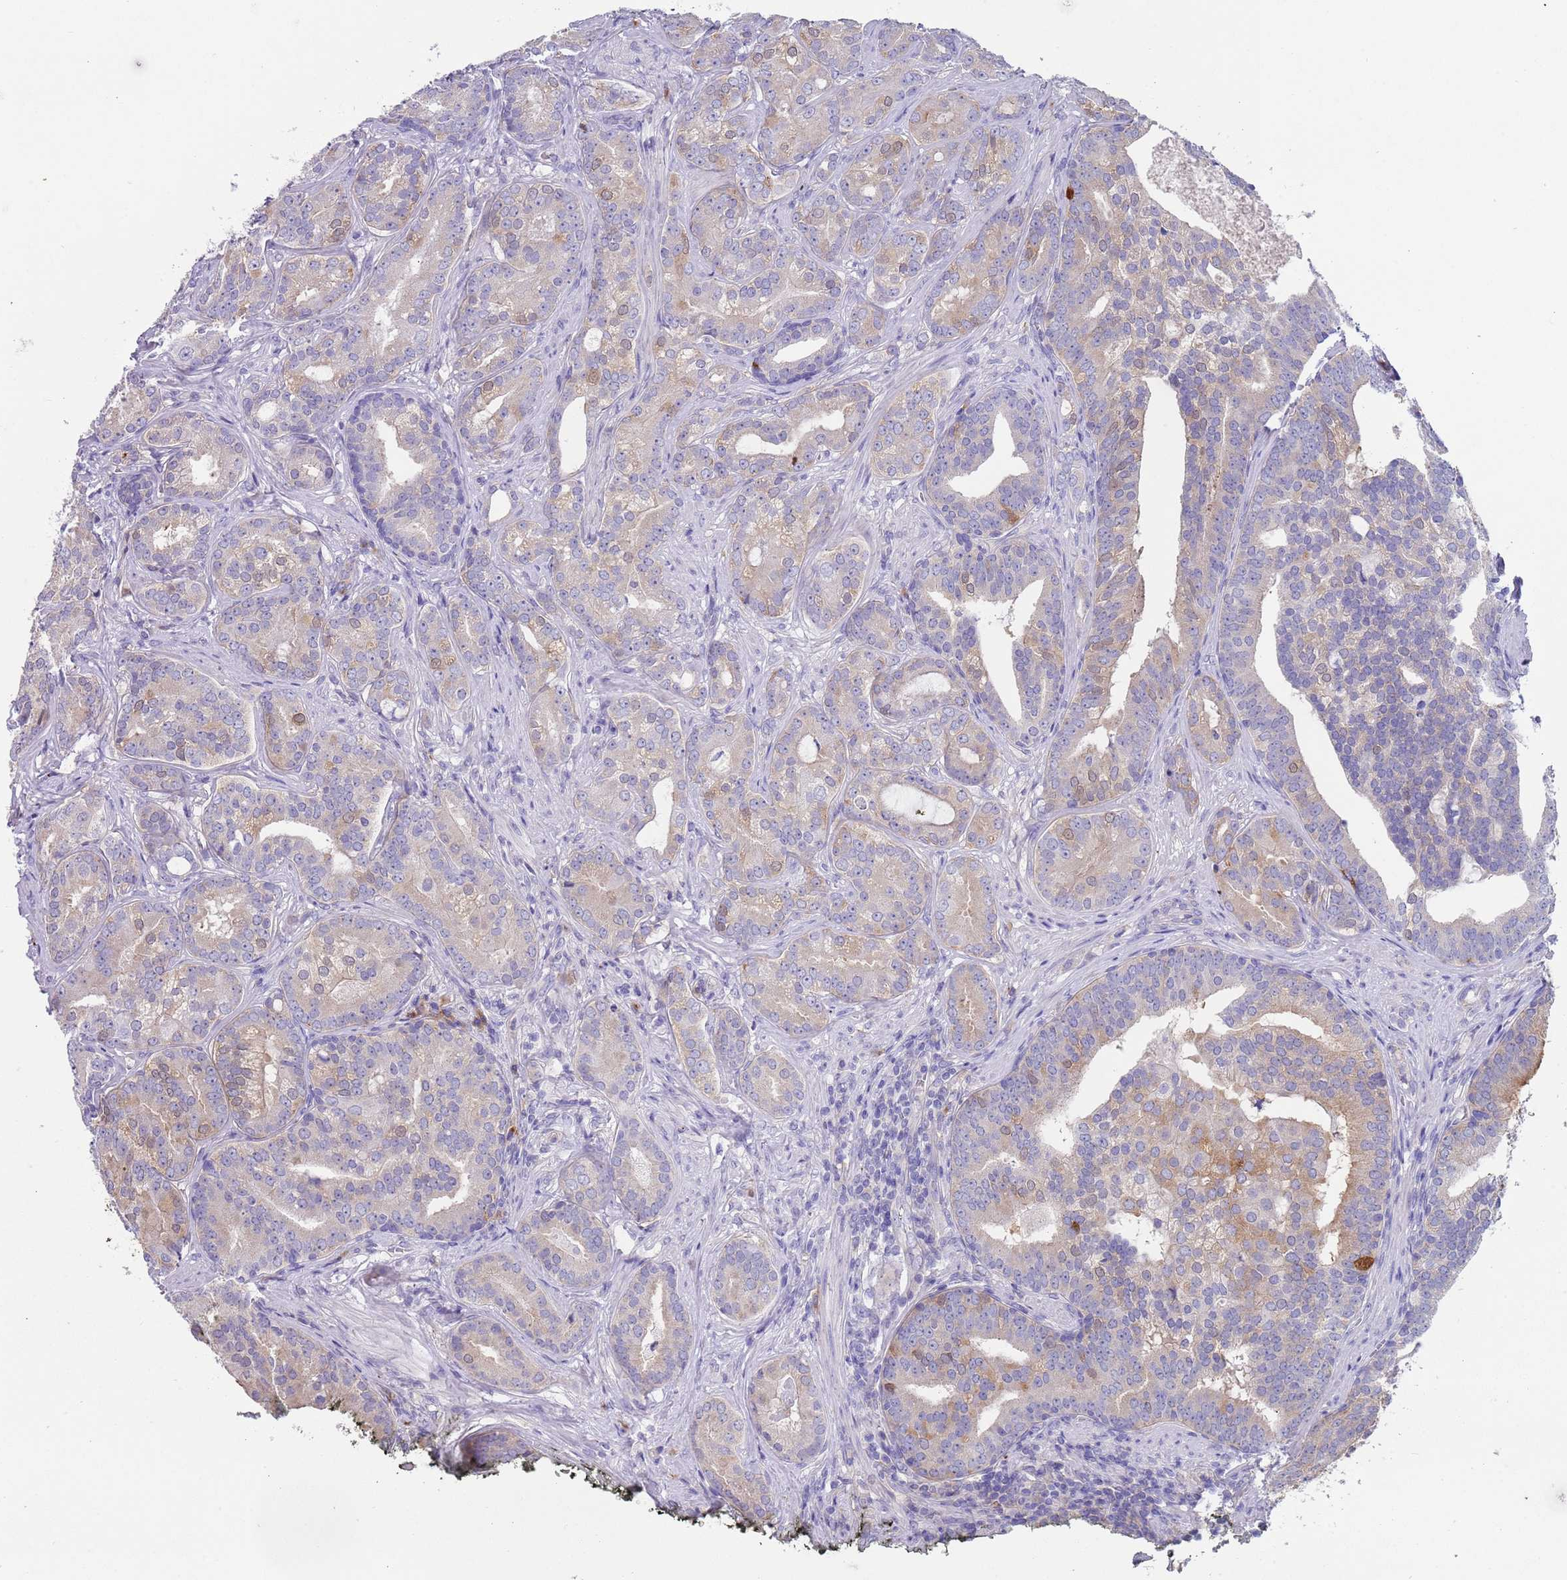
{"staining": {"intensity": "weak", "quantity": "<25%", "location": "cytoplasmic/membranous"}, "tissue": "prostate cancer", "cell_type": "Tumor cells", "image_type": "cancer", "snomed": [{"axis": "morphology", "description": "Adenocarcinoma, High grade"}, {"axis": "topography", "description": "Prostate"}], "caption": "This is an immunohistochemistry (IHC) histopathology image of prostate cancer. There is no staining in tumor cells.", "gene": "TYW1", "patient": {"sex": "male", "age": 55}}